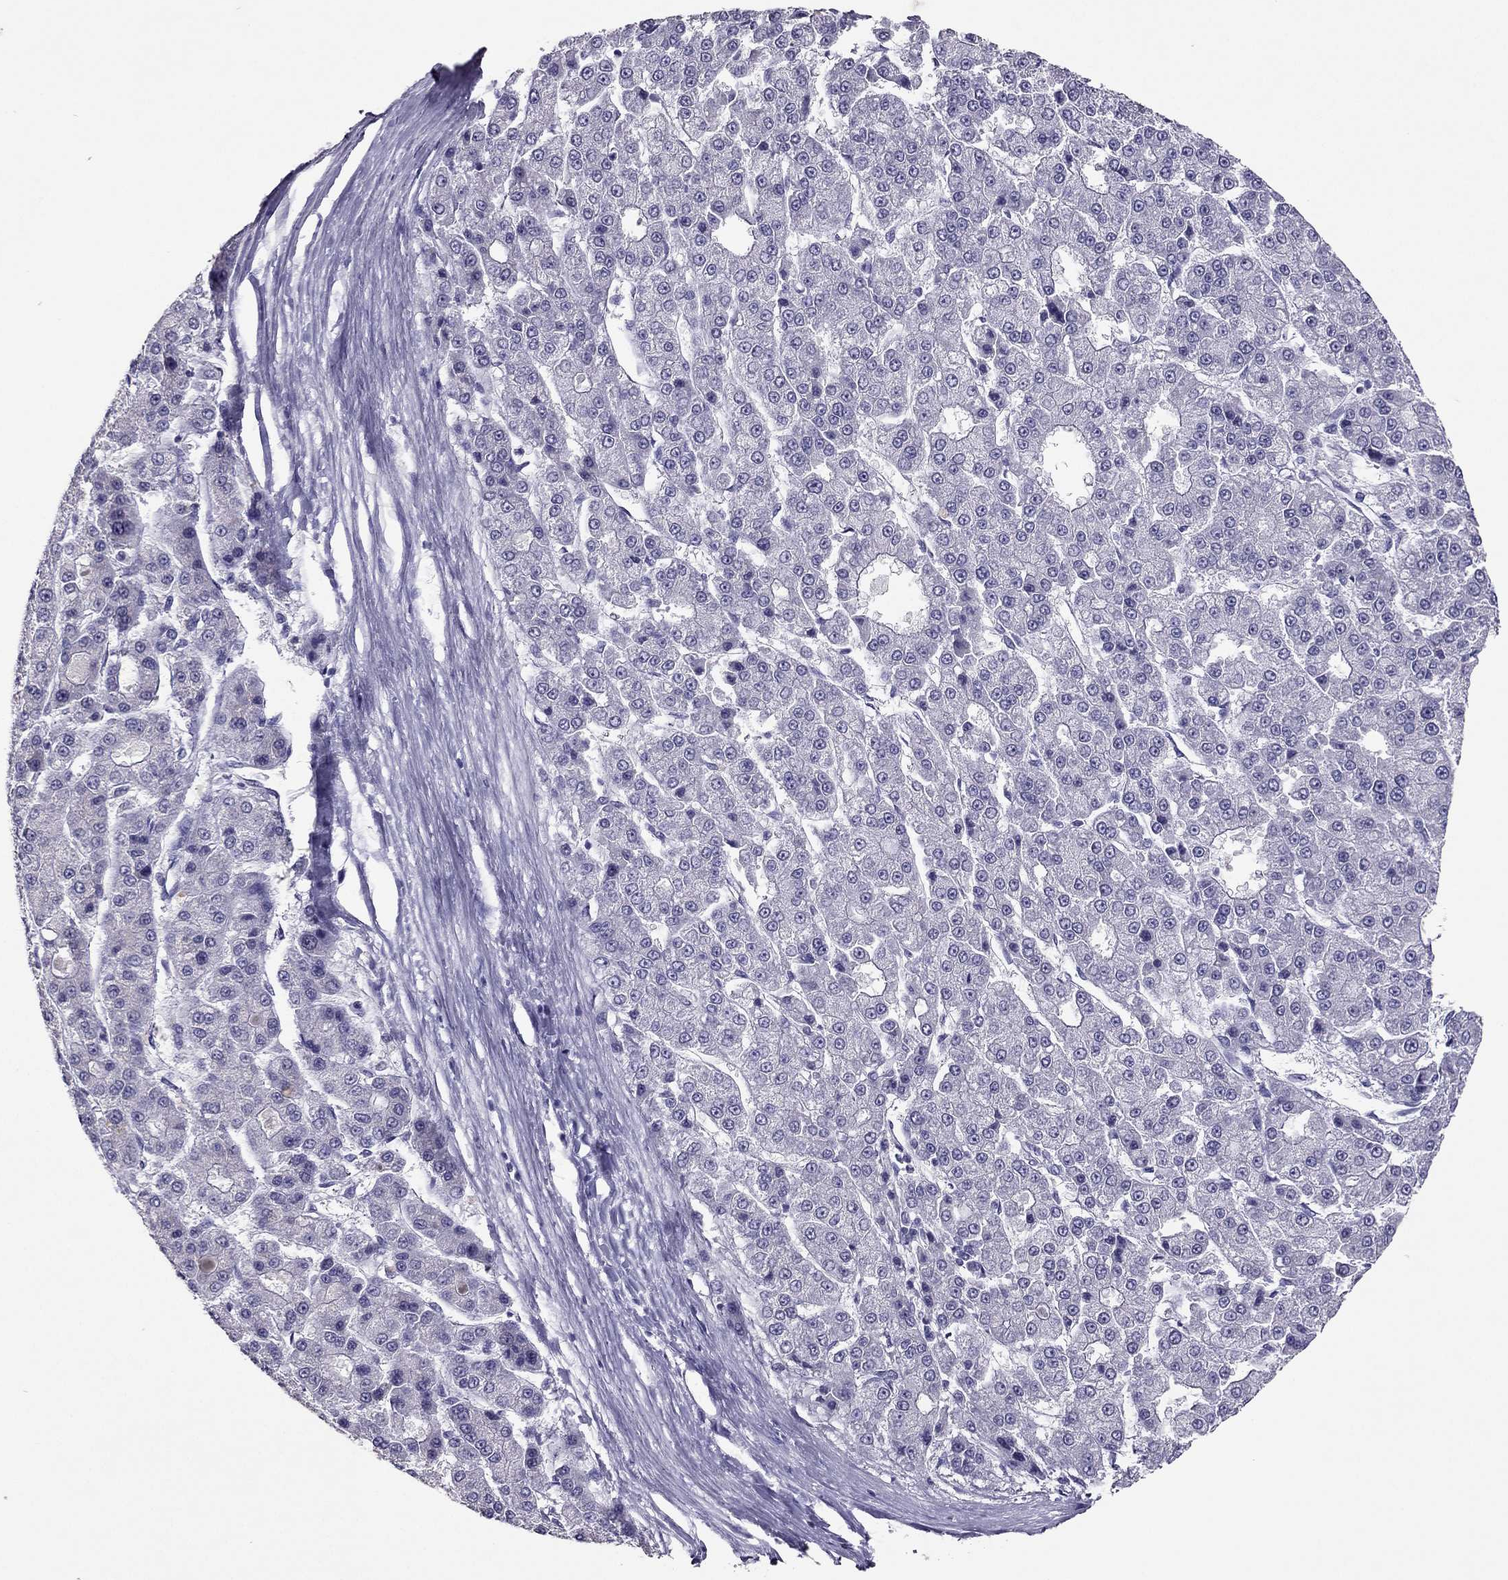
{"staining": {"intensity": "negative", "quantity": "none", "location": "none"}, "tissue": "liver cancer", "cell_type": "Tumor cells", "image_type": "cancer", "snomed": [{"axis": "morphology", "description": "Carcinoma, Hepatocellular, NOS"}, {"axis": "topography", "description": "Liver"}], "caption": "Tumor cells are negative for brown protein staining in hepatocellular carcinoma (liver).", "gene": "RHO", "patient": {"sex": "male", "age": 70}}